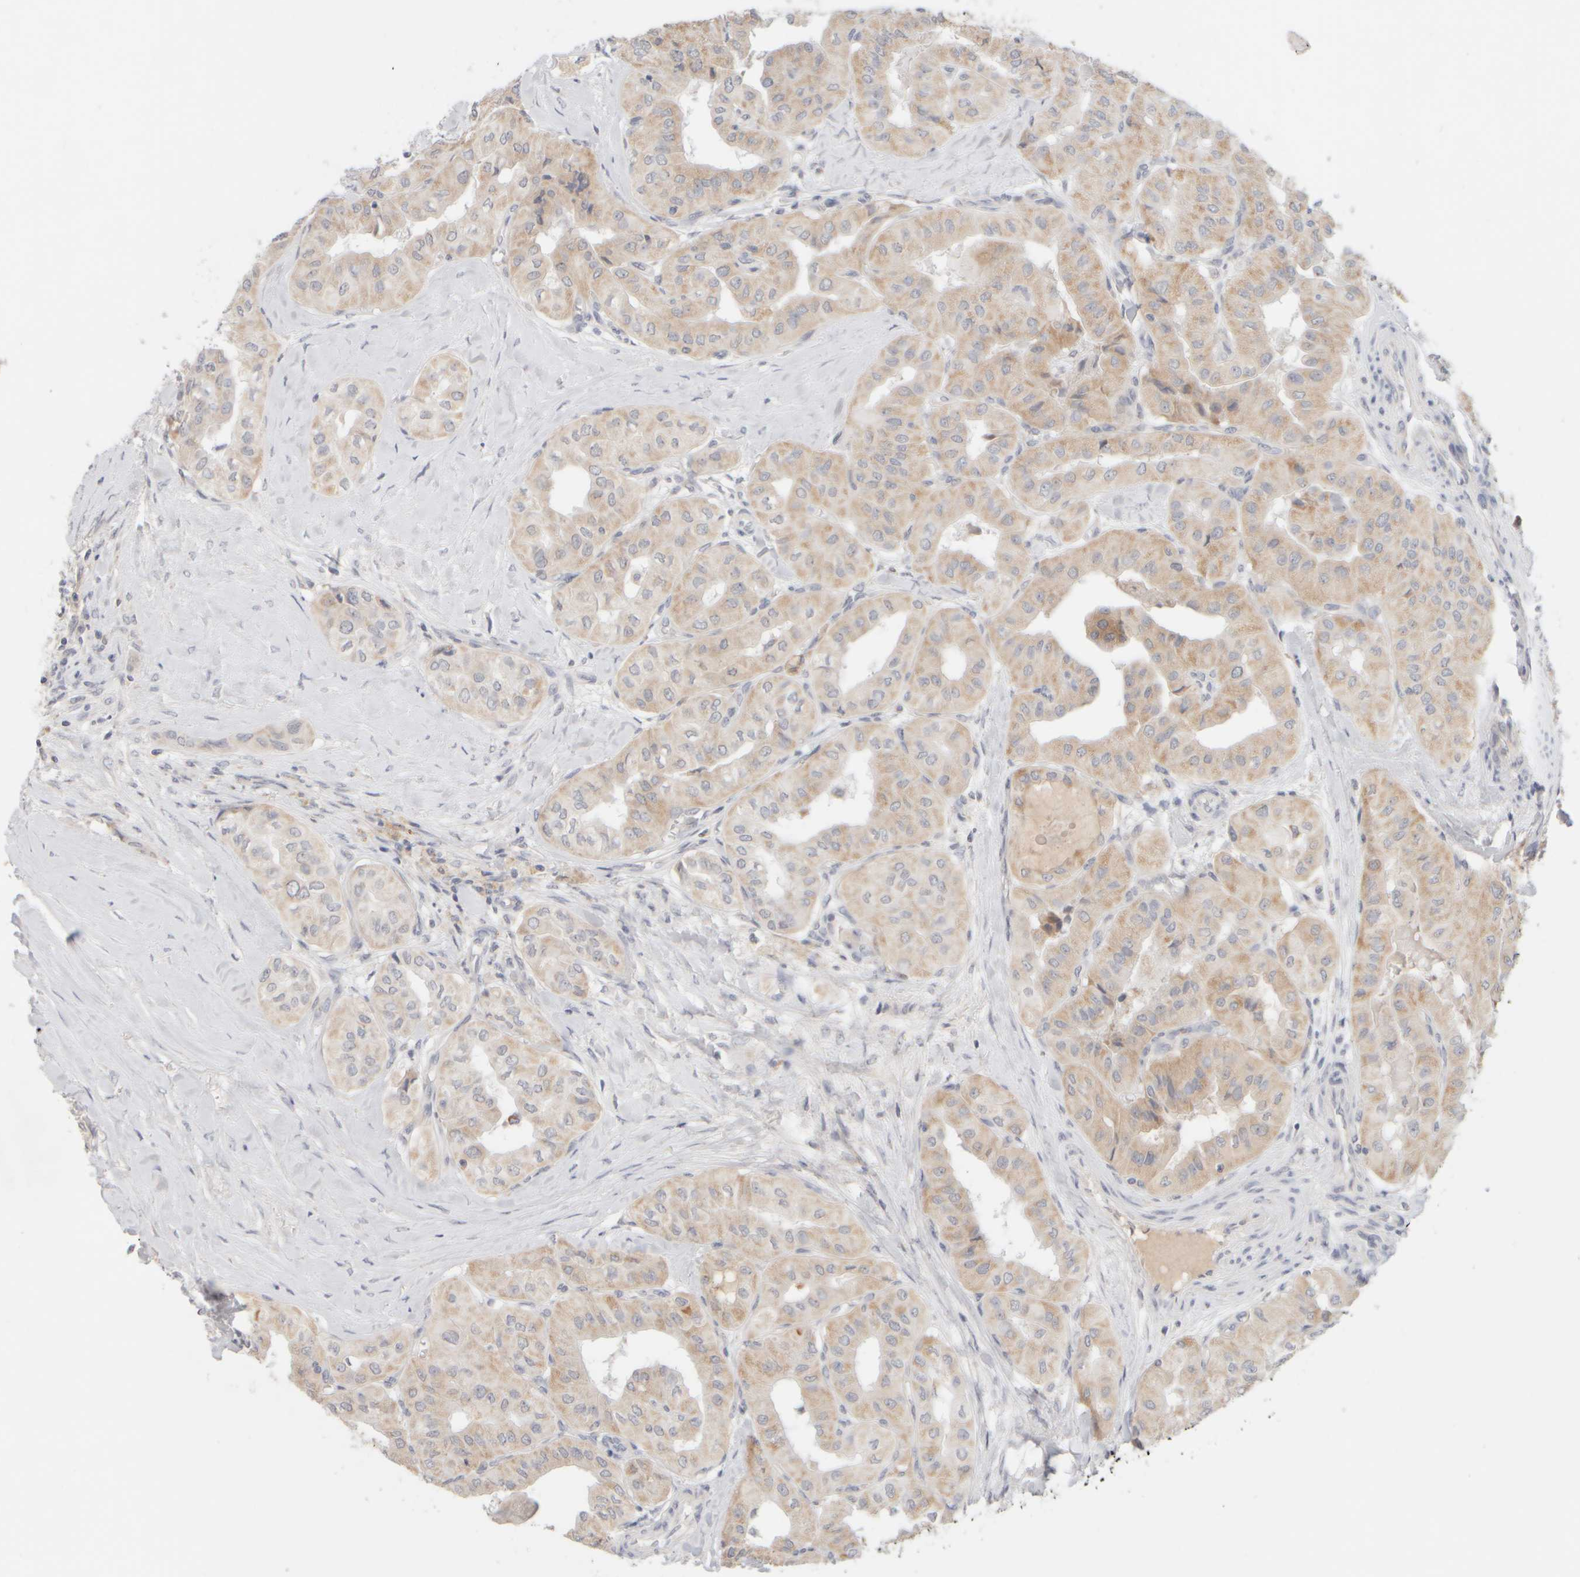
{"staining": {"intensity": "weak", "quantity": ">75%", "location": "cytoplasmic/membranous"}, "tissue": "thyroid cancer", "cell_type": "Tumor cells", "image_type": "cancer", "snomed": [{"axis": "morphology", "description": "Papillary adenocarcinoma, NOS"}, {"axis": "topography", "description": "Thyroid gland"}], "caption": "IHC histopathology image of neoplastic tissue: thyroid cancer (papillary adenocarcinoma) stained using immunohistochemistry (IHC) displays low levels of weak protein expression localized specifically in the cytoplasmic/membranous of tumor cells, appearing as a cytoplasmic/membranous brown color.", "gene": "ZNF112", "patient": {"sex": "female", "age": 59}}